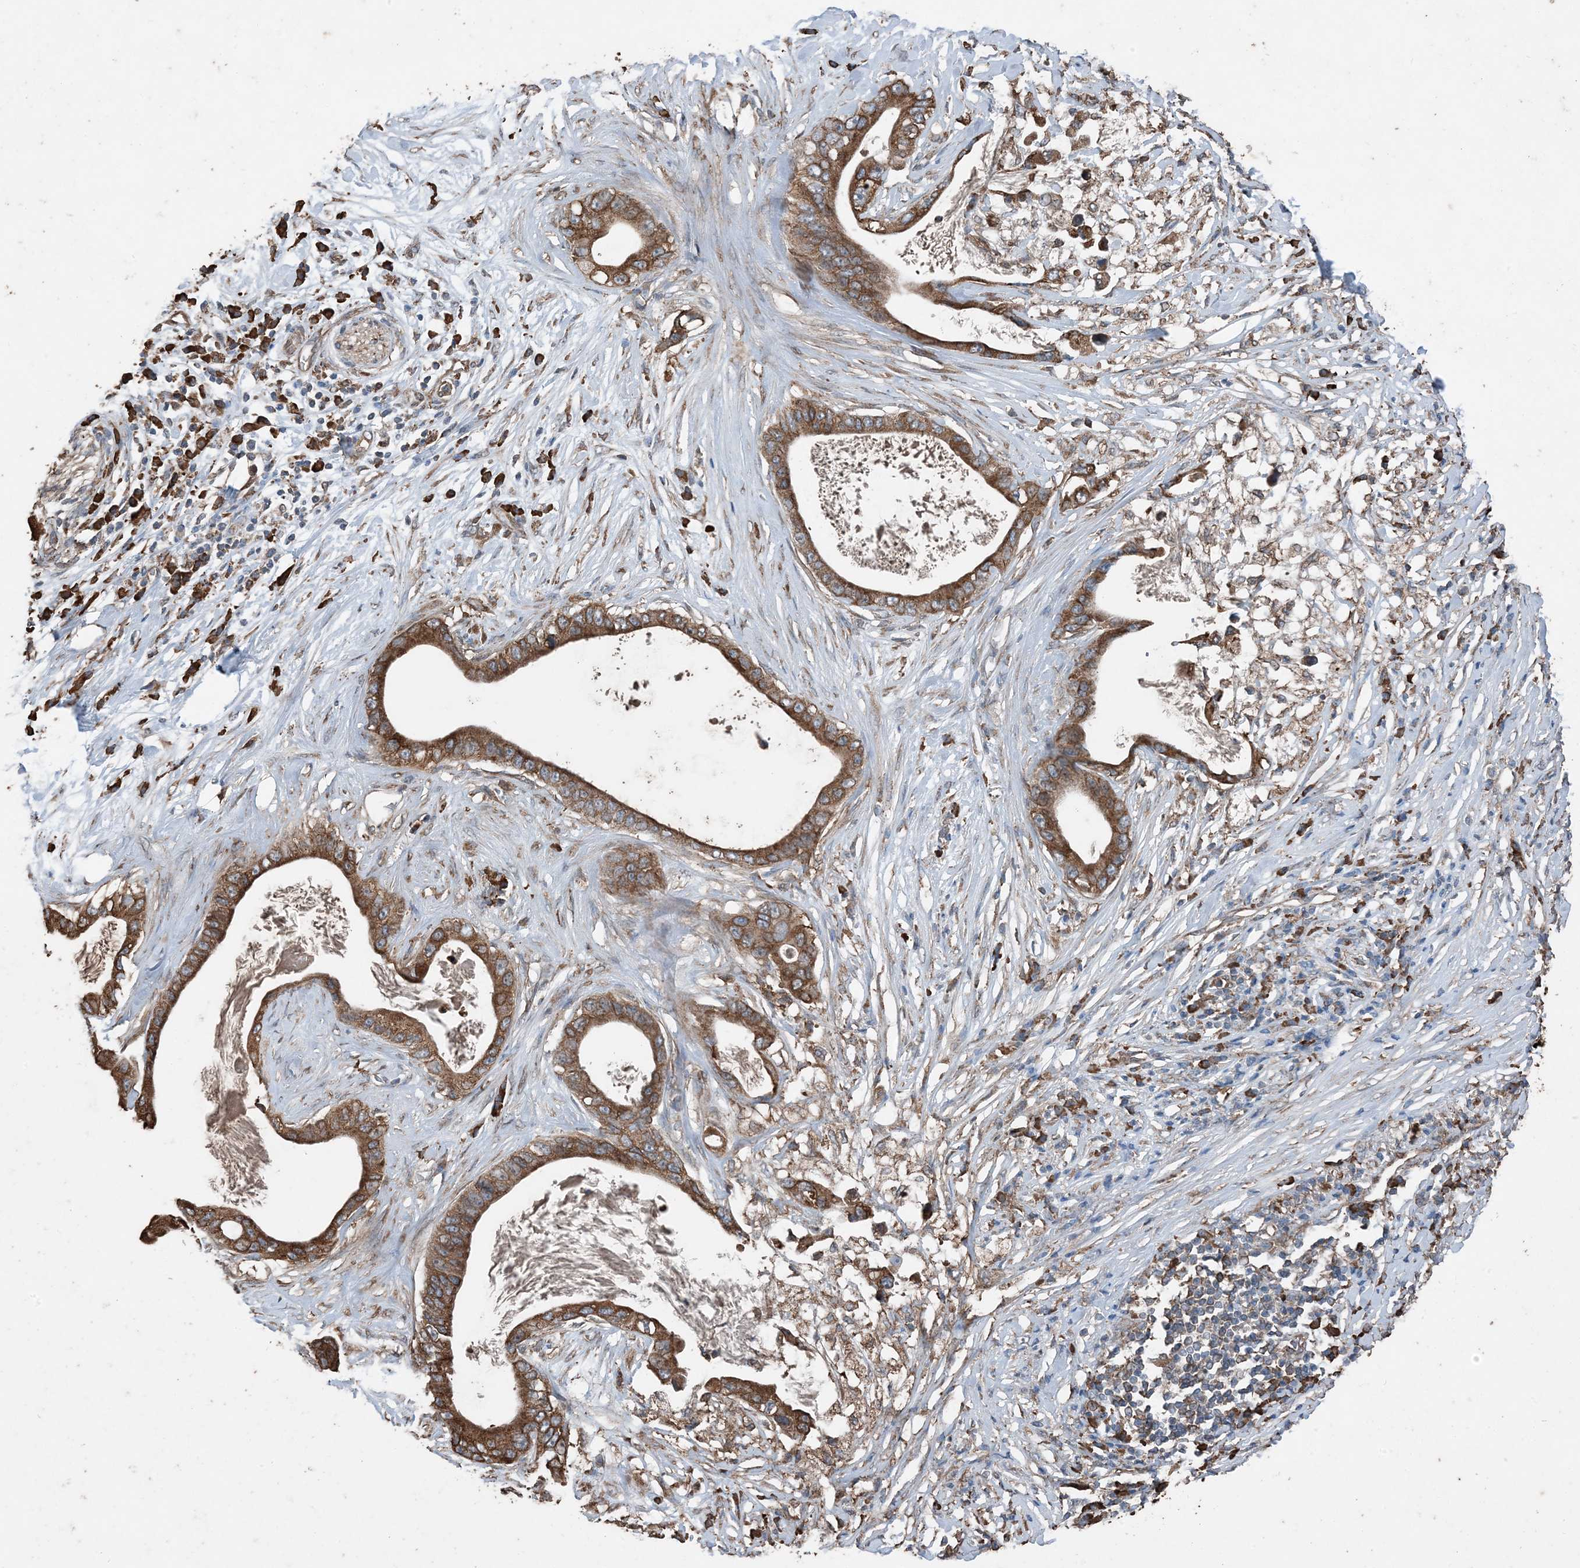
{"staining": {"intensity": "strong", "quantity": ">75%", "location": "cytoplasmic/membranous"}, "tissue": "pancreatic cancer", "cell_type": "Tumor cells", "image_type": "cancer", "snomed": [{"axis": "morphology", "description": "Adenocarcinoma, NOS"}, {"axis": "topography", "description": "Pancreas"}], "caption": "Immunohistochemistry (IHC) of pancreatic cancer demonstrates high levels of strong cytoplasmic/membranous expression in approximately >75% of tumor cells. Immunohistochemistry stains the protein of interest in brown and the nuclei are stained blue.", "gene": "PDIA6", "patient": {"sex": "male", "age": 77}}